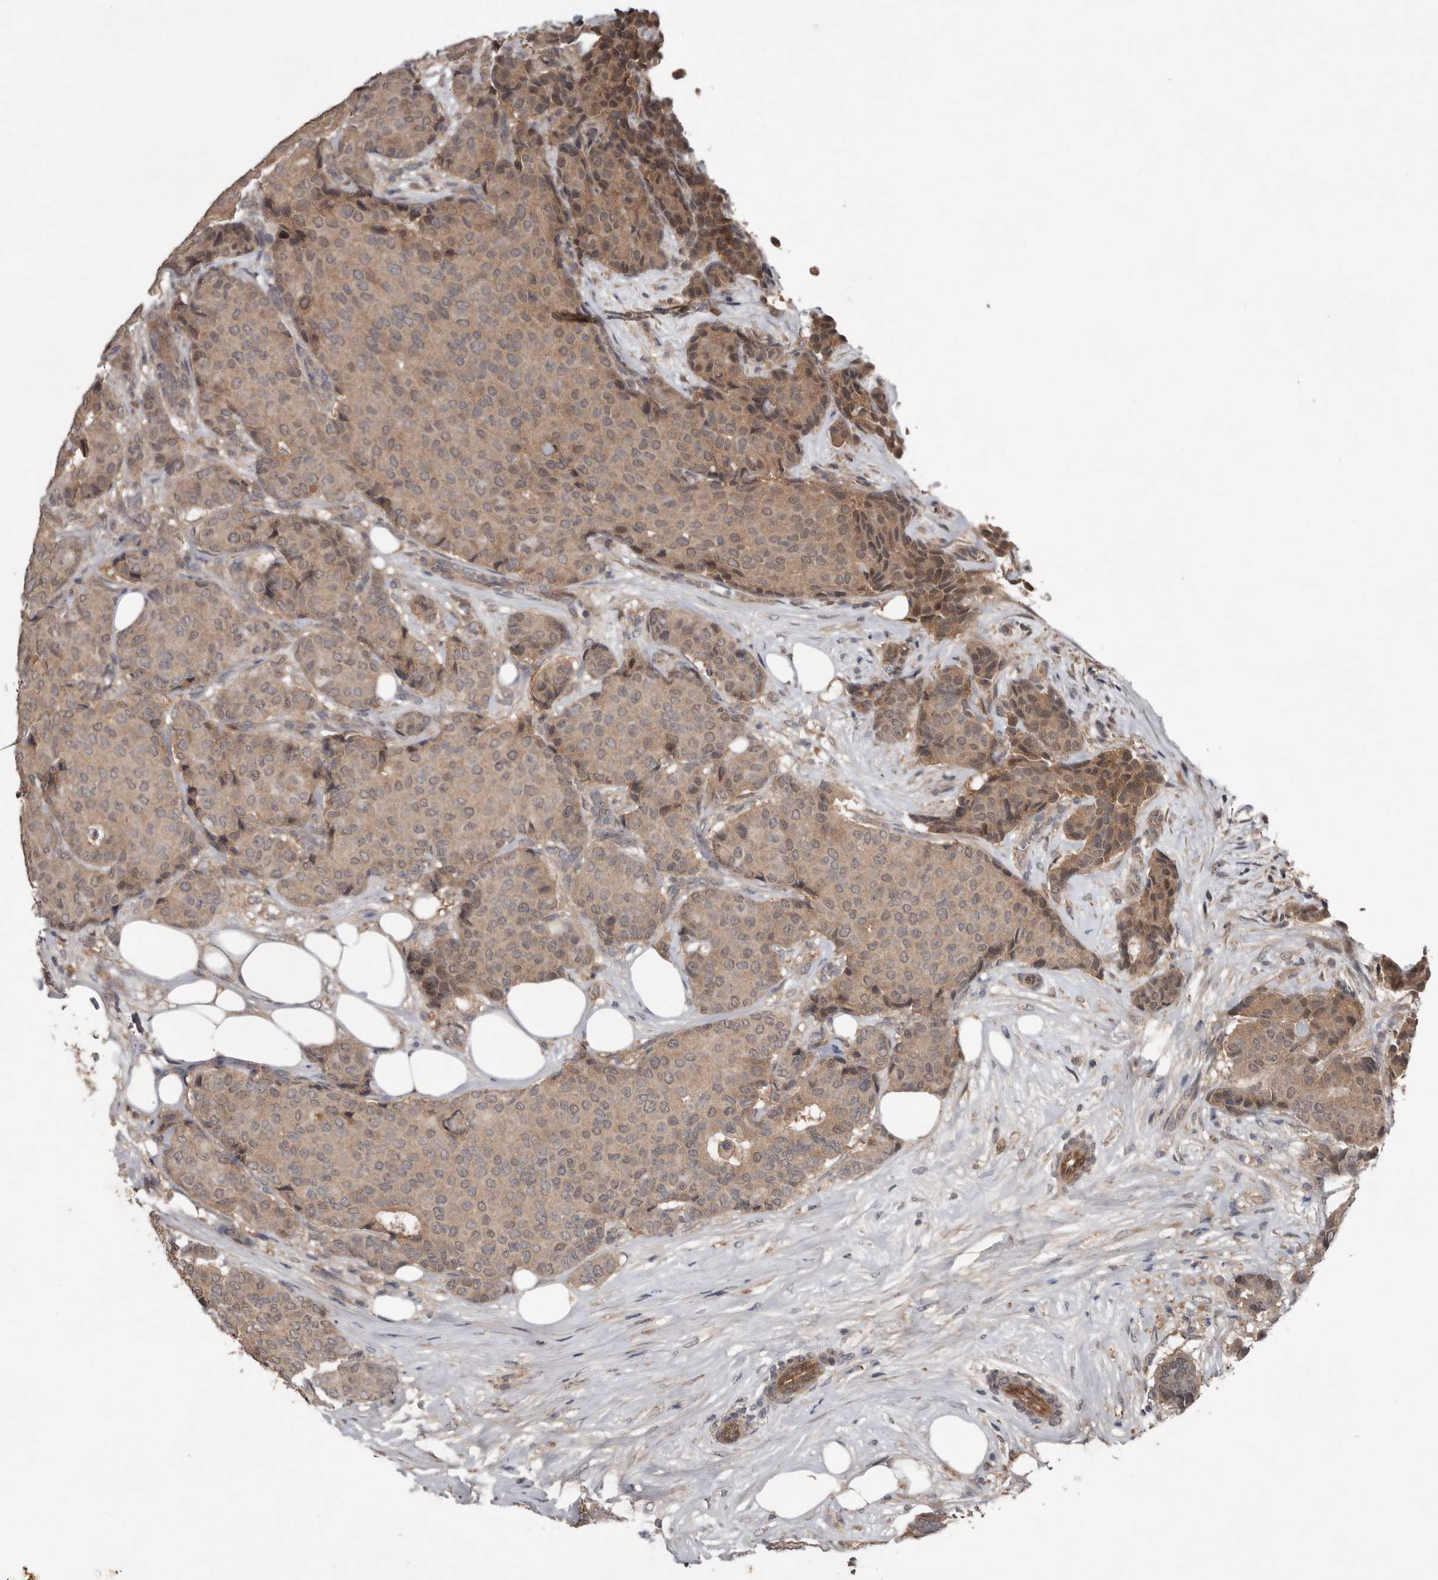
{"staining": {"intensity": "weak", "quantity": ">75%", "location": "cytoplasmic/membranous"}, "tissue": "breast cancer", "cell_type": "Tumor cells", "image_type": "cancer", "snomed": [{"axis": "morphology", "description": "Duct carcinoma"}, {"axis": "topography", "description": "Breast"}], "caption": "The immunohistochemical stain labels weak cytoplasmic/membranous expression in tumor cells of breast cancer (infiltrating ductal carcinoma) tissue.", "gene": "DNAJB4", "patient": {"sex": "female", "age": 75}}